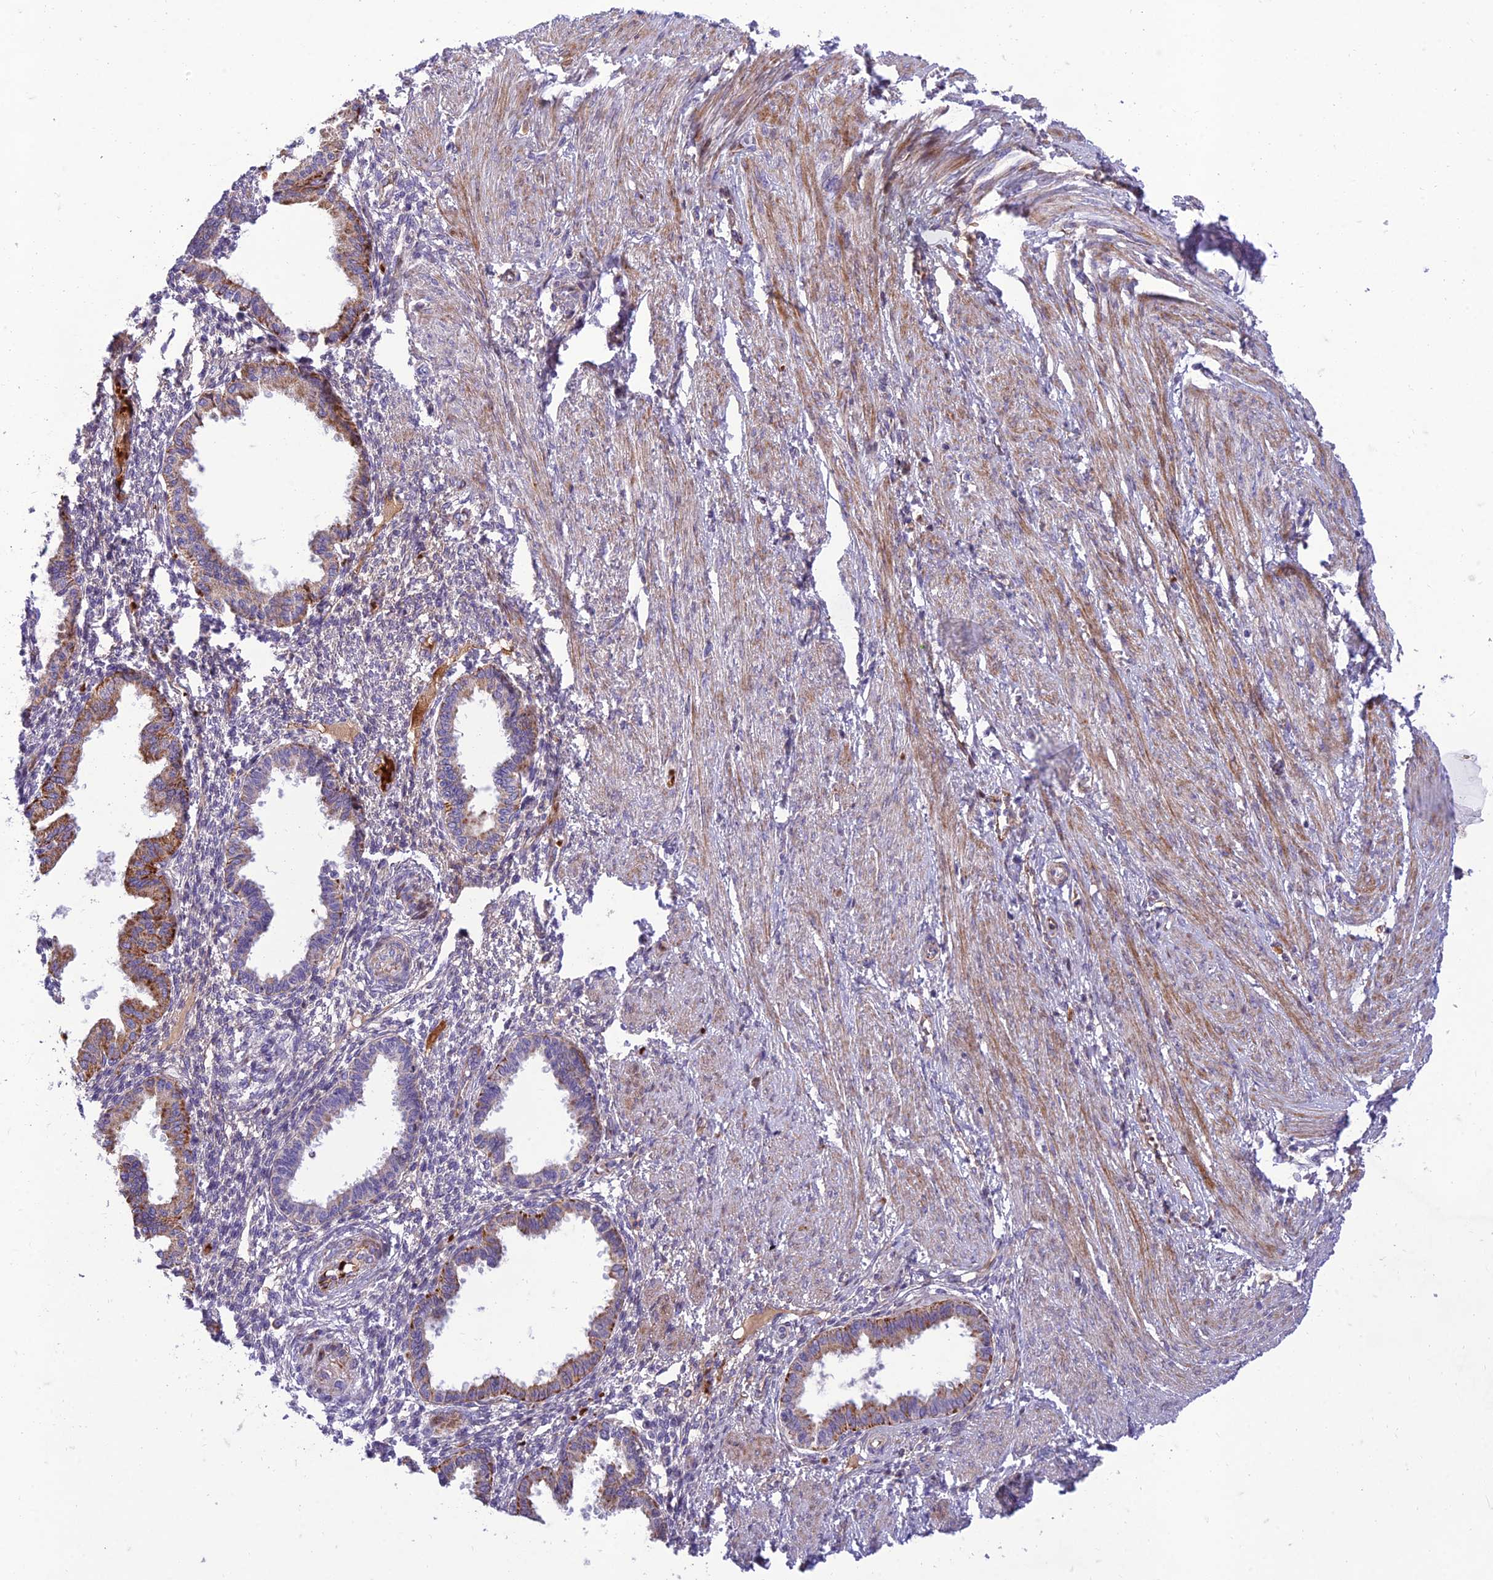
{"staining": {"intensity": "negative", "quantity": "none", "location": "none"}, "tissue": "endometrium", "cell_type": "Cells in endometrial stroma", "image_type": "normal", "snomed": [{"axis": "morphology", "description": "Normal tissue, NOS"}, {"axis": "topography", "description": "Endometrium"}], "caption": "Image shows no protein expression in cells in endometrial stroma of benign endometrium. Nuclei are stained in blue.", "gene": "SEL1L3", "patient": {"sex": "female", "age": 33}}